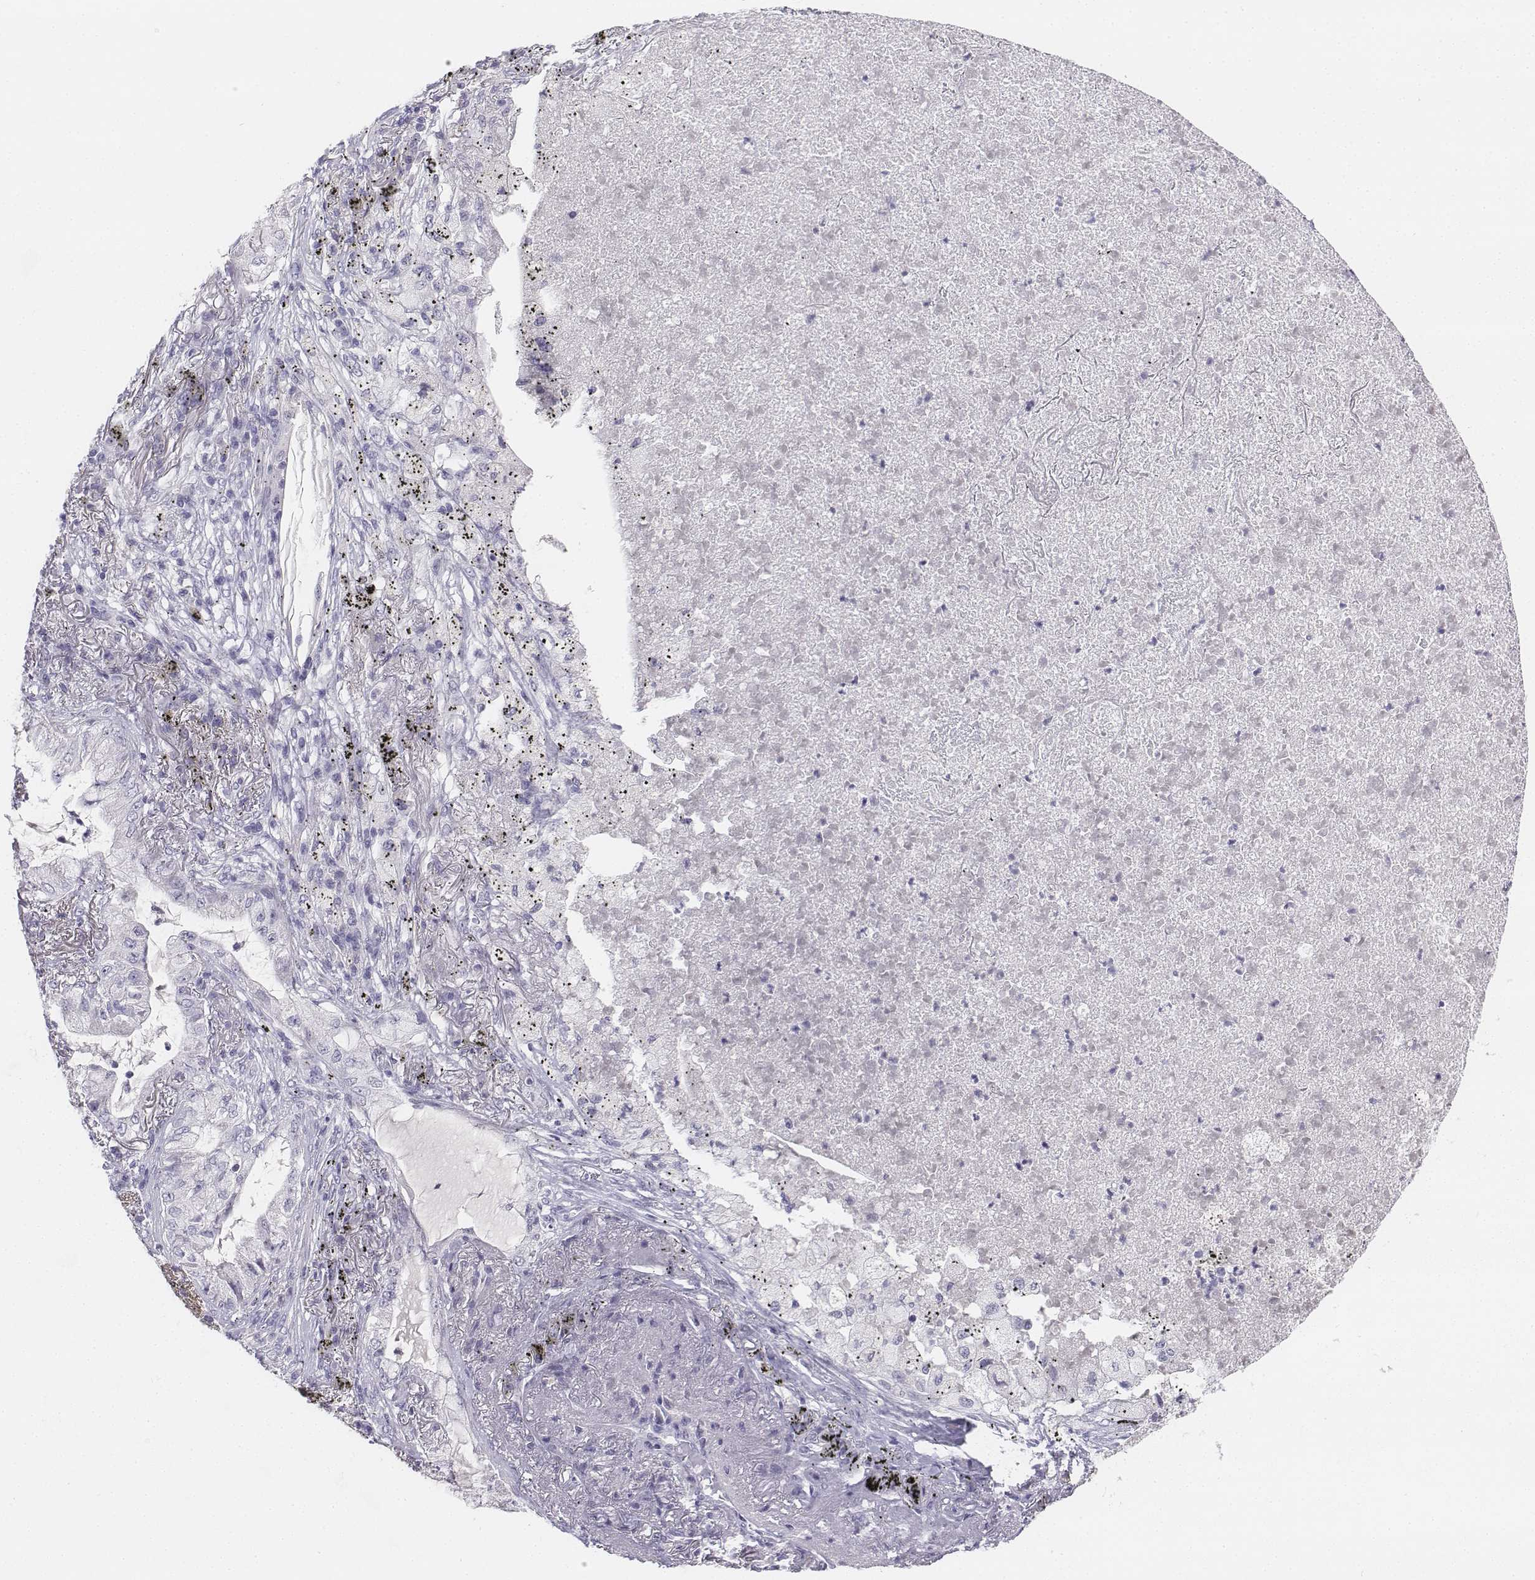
{"staining": {"intensity": "negative", "quantity": "none", "location": "none"}, "tissue": "lung cancer", "cell_type": "Tumor cells", "image_type": "cancer", "snomed": [{"axis": "morphology", "description": "Adenocarcinoma, NOS"}, {"axis": "topography", "description": "Lung"}], "caption": "This is an immunohistochemistry (IHC) image of lung cancer. There is no staining in tumor cells.", "gene": "UCN2", "patient": {"sex": "female", "age": 73}}